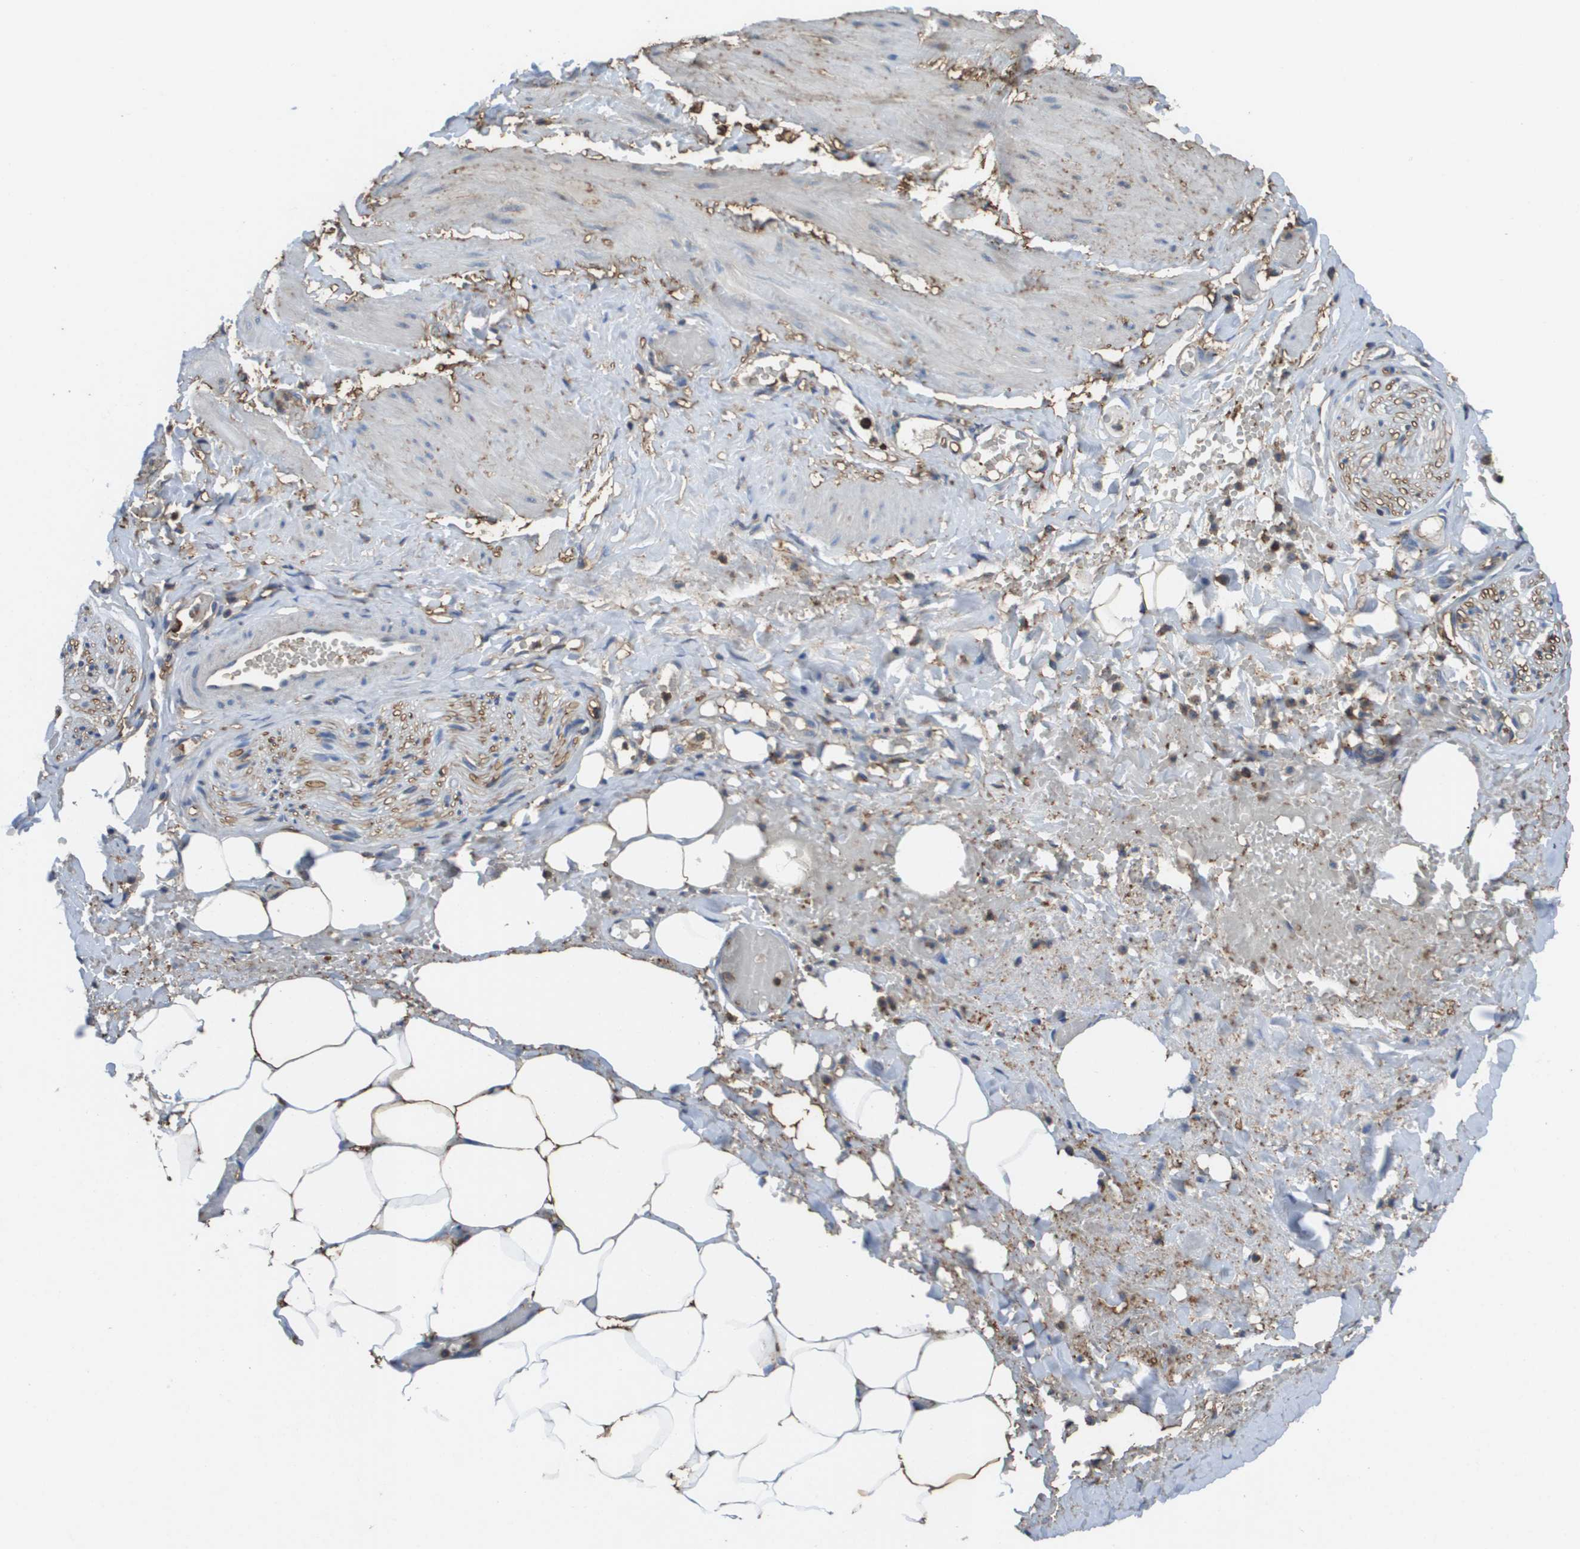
{"staining": {"intensity": "moderate", "quantity": "25%-75%", "location": "cytoplasmic/membranous"}, "tissue": "adipose tissue", "cell_type": "Adipocytes", "image_type": "normal", "snomed": [{"axis": "morphology", "description": "Normal tissue, NOS"}, {"axis": "topography", "description": "Soft tissue"}, {"axis": "topography", "description": "Vascular tissue"}], "caption": "Immunohistochemical staining of unremarkable human adipose tissue demonstrates moderate cytoplasmic/membranous protein positivity in about 25%-75% of adipocytes.", "gene": "PASK", "patient": {"sex": "female", "age": 35}}